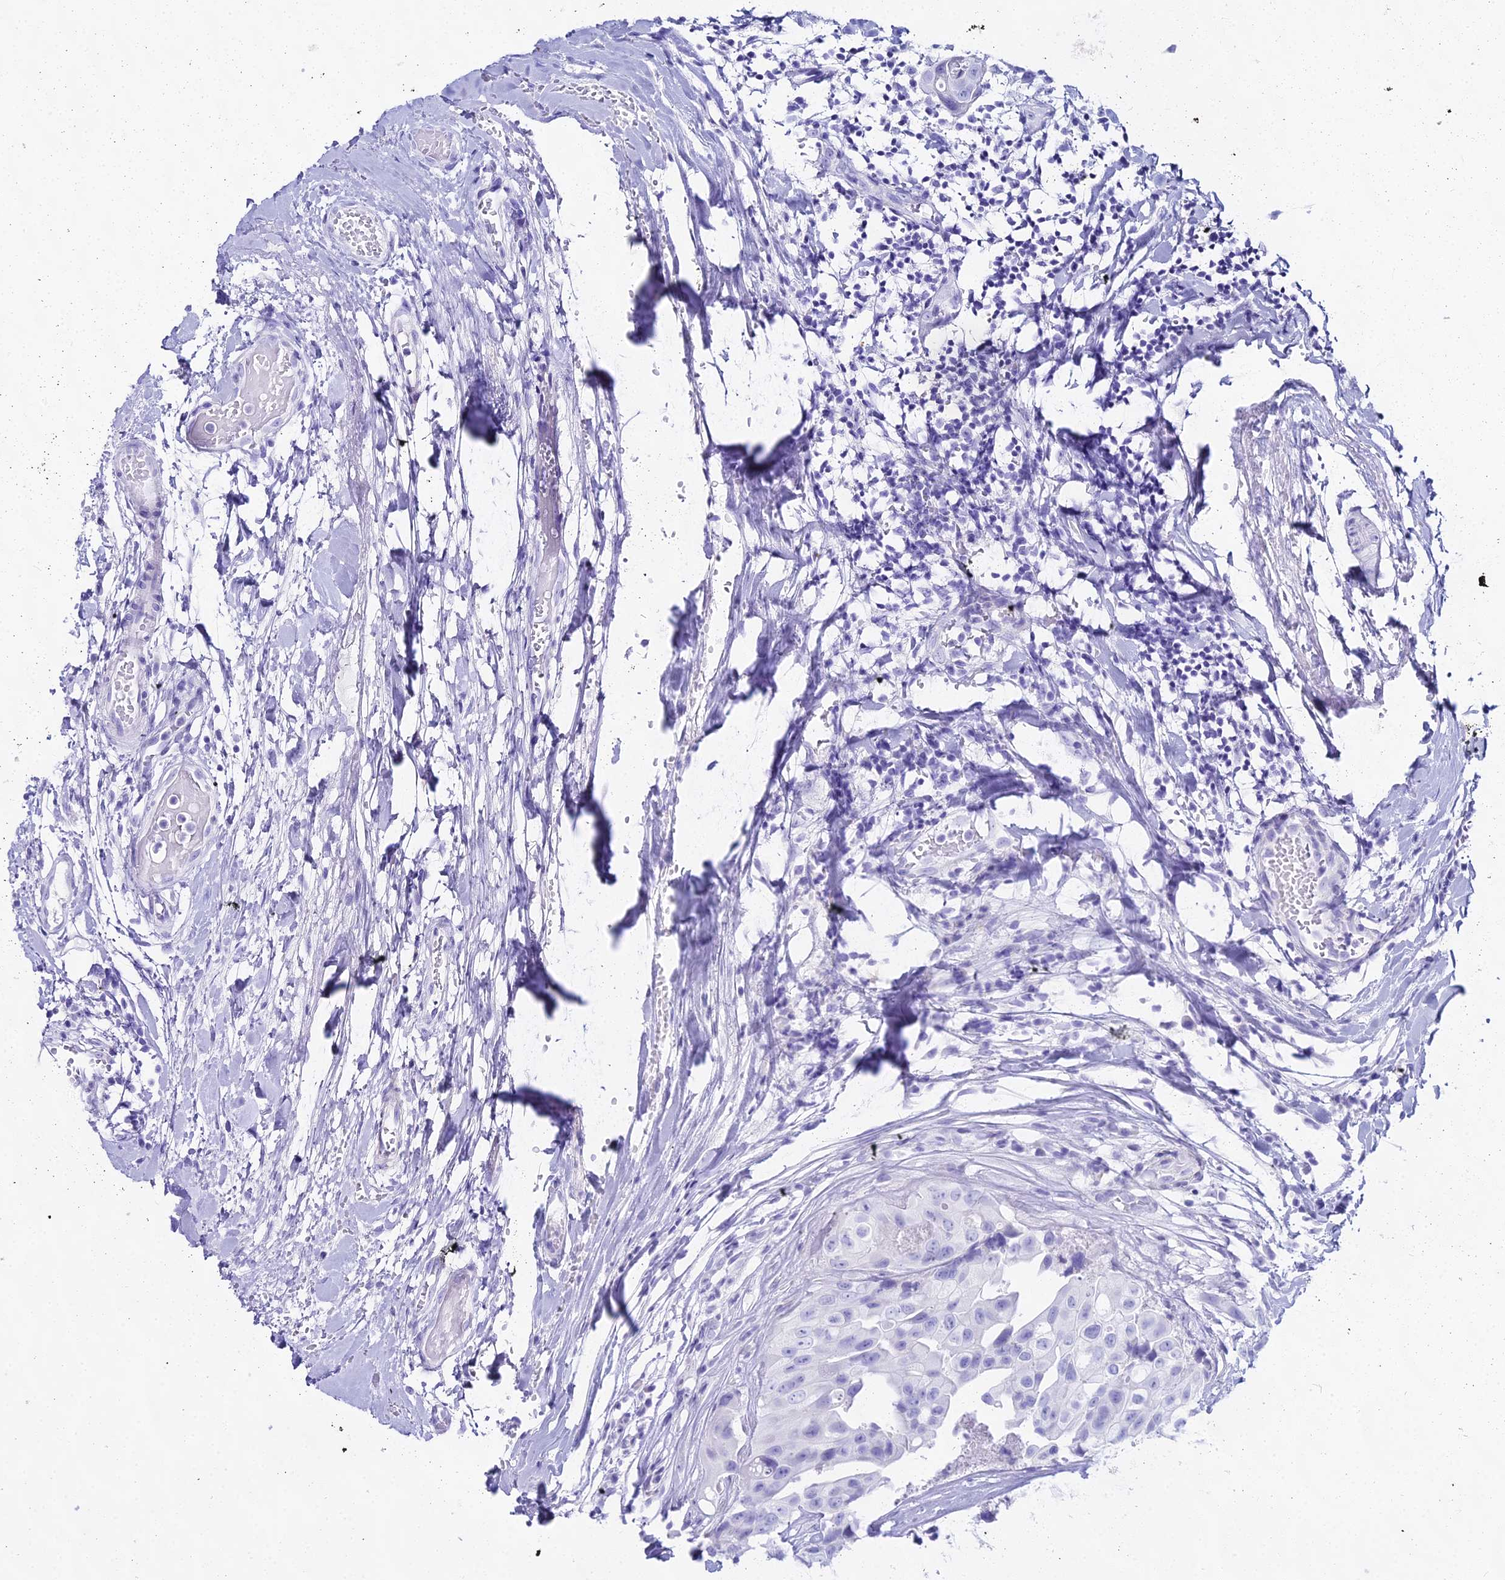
{"staining": {"intensity": "negative", "quantity": "none", "location": "none"}, "tissue": "head and neck cancer", "cell_type": "Tumor cells", "image_type": "cancer", "snomed": [{"axis": "morphology", "description": "Adenocarcinoma, NOS"}, {"axis": "morphology", "description": "Adenocarcinoma, metastatic, NOS"}, {"axis": "topography", "description": "Head-Neck"}], "caption": "Tumor cells are negative for brown protein staining in adenocarcinoma (head and neck). (Brightfield microscopy of DAB (3,3'-diaminobenzidine) immunohistochemistry at high magnification).", "gene": "CGB2", "patient": {"sex": "male", "age": 75}}